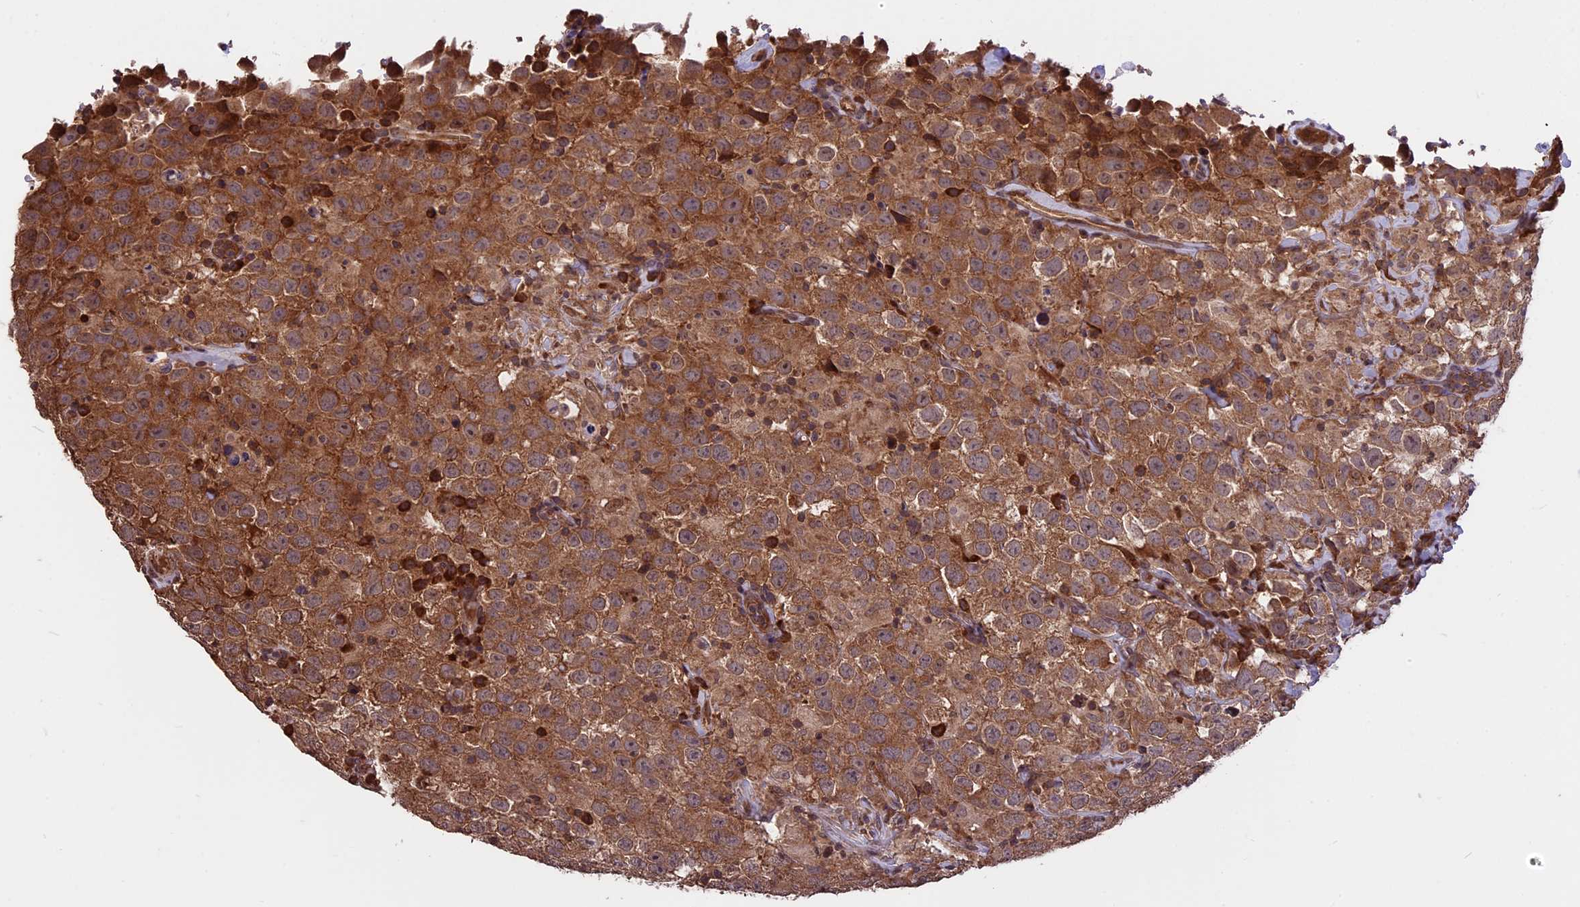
{"staining": {"intensity": "moderate", "quantity": ">75%", "location": "cytoplasmic/membranous,nuclear"}, "tissue": "testis cancer", "cell_type": "Tumor cells", "image_type": "cancer", "snomed": [{"axis": "morphology", "description": "Seminoma, NOS"}, {"axis": "topography", "description": "Testis"}], "caption": "An image of human testis seminoma stained for a protein reveals moderate cytoplasmic/membranous and nuclear brown staining in tumor cells.", "gene": "ZNF598", "patient": {"sex": "male", "age": 41}}